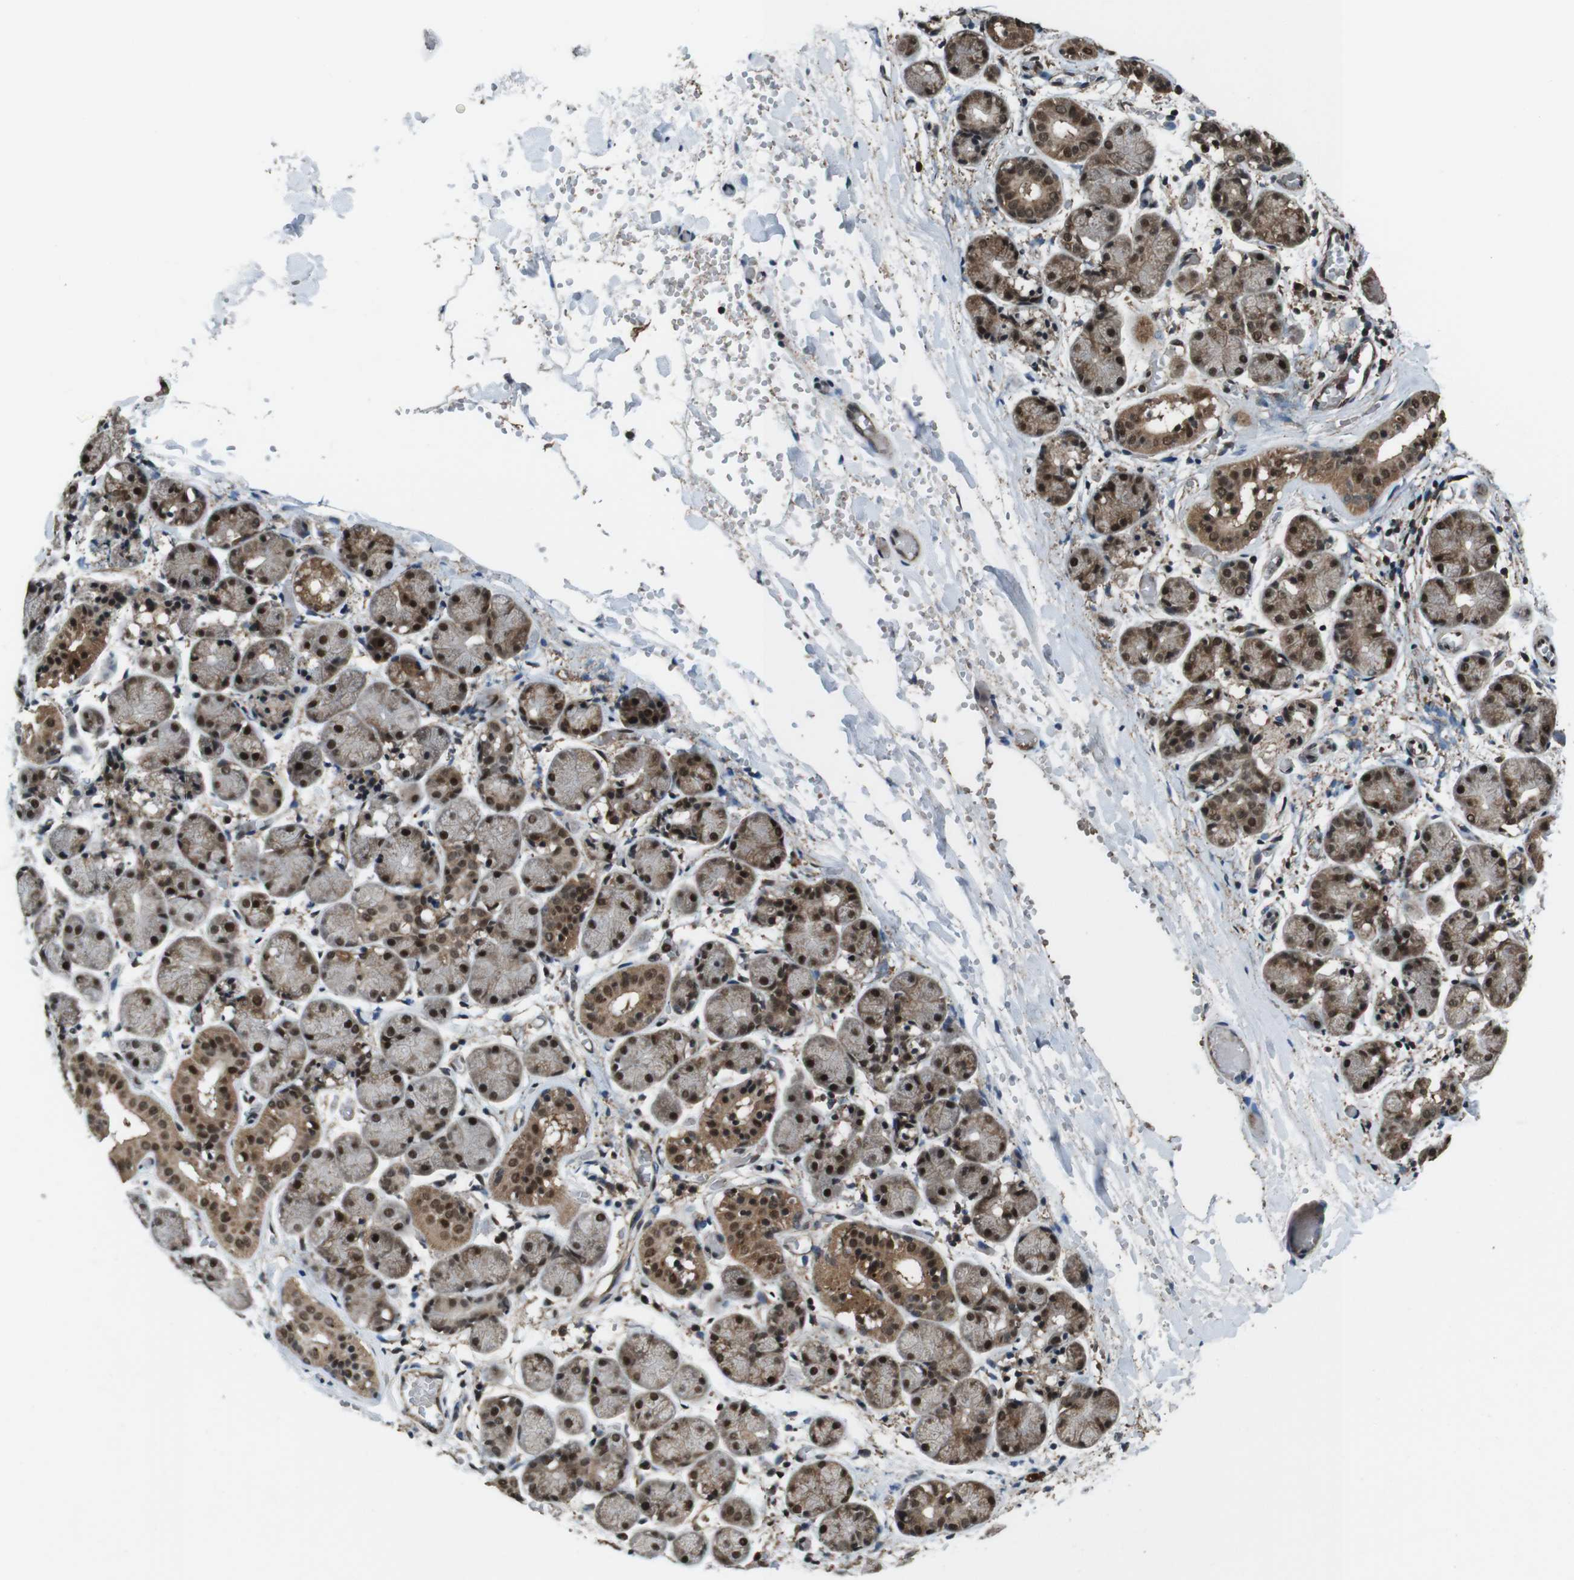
{"staining": {"intensity": "strong", "quantity": ">75%", "location": "cytoplasmic/membranous,nuclear"}, "tissue": "salivary gland", "cell_type": "Glandular cells", "image_type": "normal", "snomed": [{"axis": "morphology", "description": "Normal tissue, NOS"}, {"axis": "topography", "description": "Salivary gland"}], "caption": "Immunohistochemistry (IHC) photomicrograph of benign salivary gland: salivary gland stained using immunohistochemistry reveals high levels of strong protein expression localized specifically in the cytoplasmic/membranous,nuclear of glandular cells, appearing as a cytoplasmic/membranous,nuclear brown color.", "gene": "NR4A2", "patient": {"sex": "female", "age": 24}}